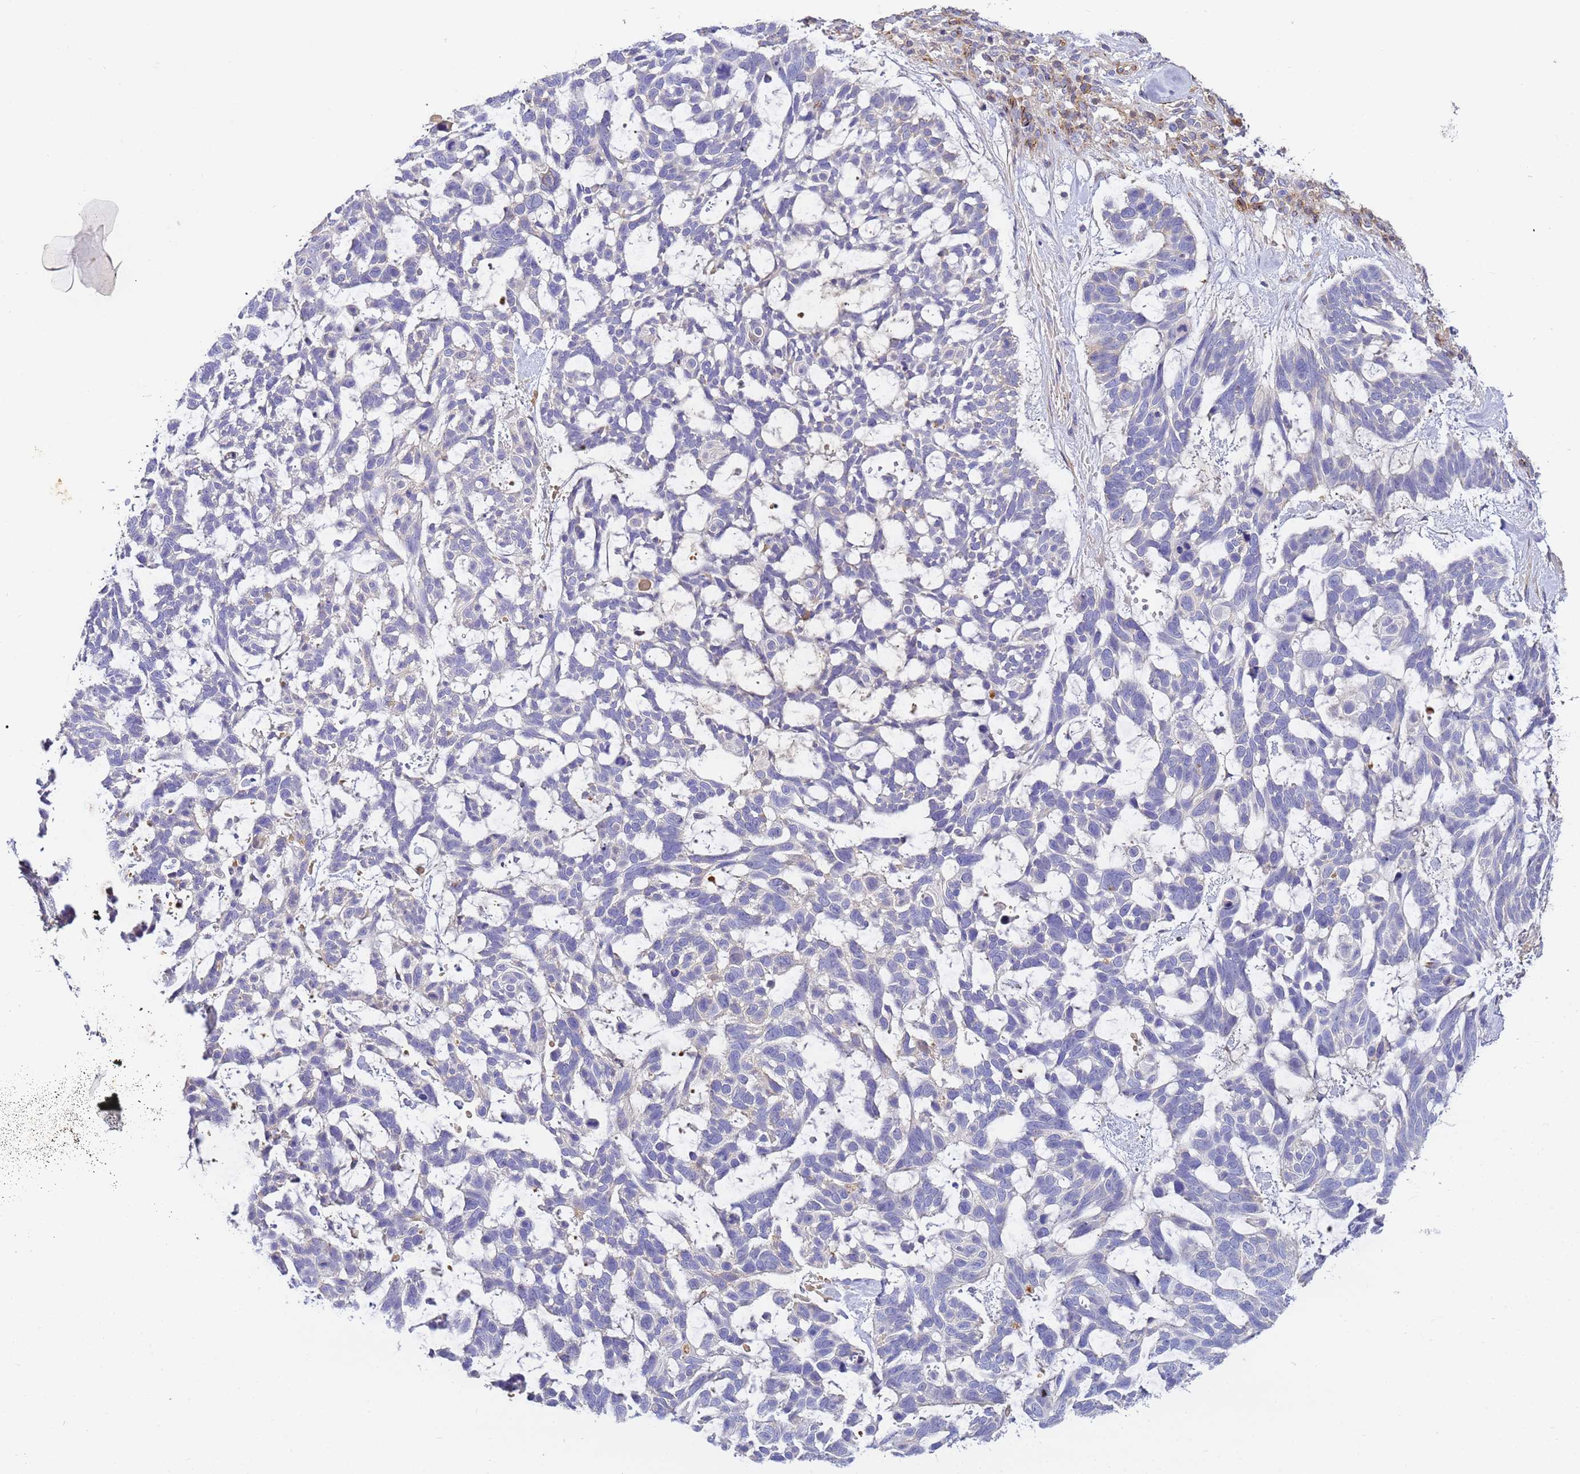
{"staining": {"intensity": "negative", "quantity": "none", "location": "none"}, "tissue": "skin cancer", "cell_type": "Tumor cells", "image_type": "cancer", "snomed": [{"axis": "morphology", "description": "Basal cell carcinoma"}, {"axis": "topography", "description": "Skin"}], "caption": "The micrograph exhibits no staining of tumor cells in skin basal cell carcinoma.", "gene": "CFH", "patient": {"sex": "male", "age": 88}}